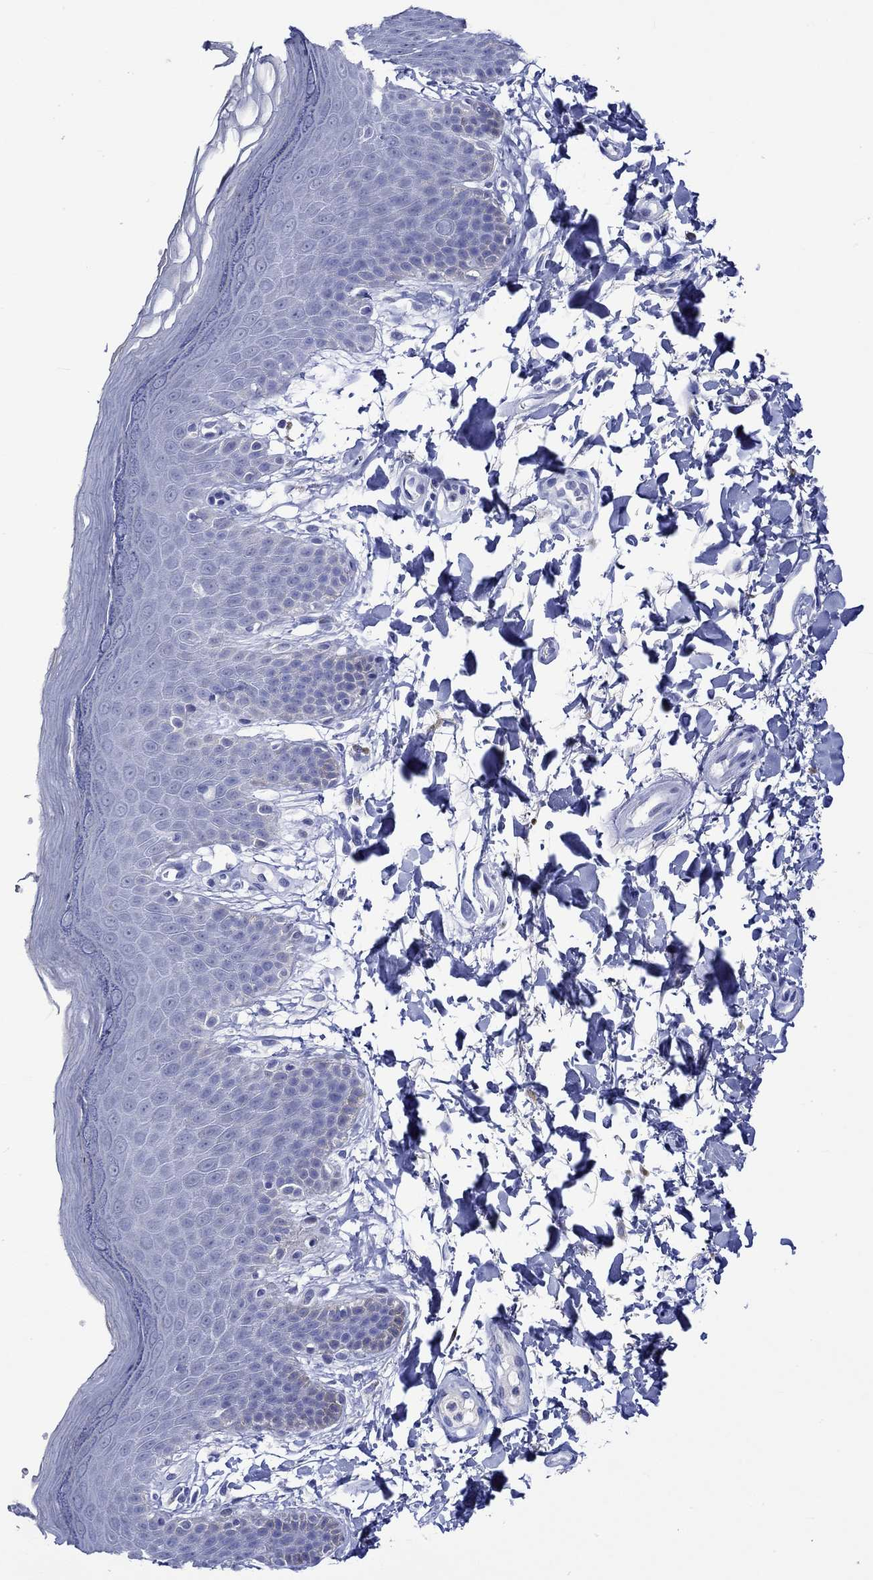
{"staining": {"intensity": "negative", "quantity": "none", "location": "none"}, "tissue": "skin", "cell_type": "Epidermal cells", "image_type": "normal", "snomed": [{"axis": "morphology", "description": "Normal tissue, NOS"}, {"axis": "topography", "description": "Anal"}], "caption": "This histopathology image is of benign skin stained with IHC to label a protein in brown with the nuclei are counter-stained blue. There is no expression in epidermal cells. (Immunohistochemistry (ihc), brightfield microscopy, high magnification).", "gene": "KLHL35", "patient": {"sex": "male", "age": 53}}